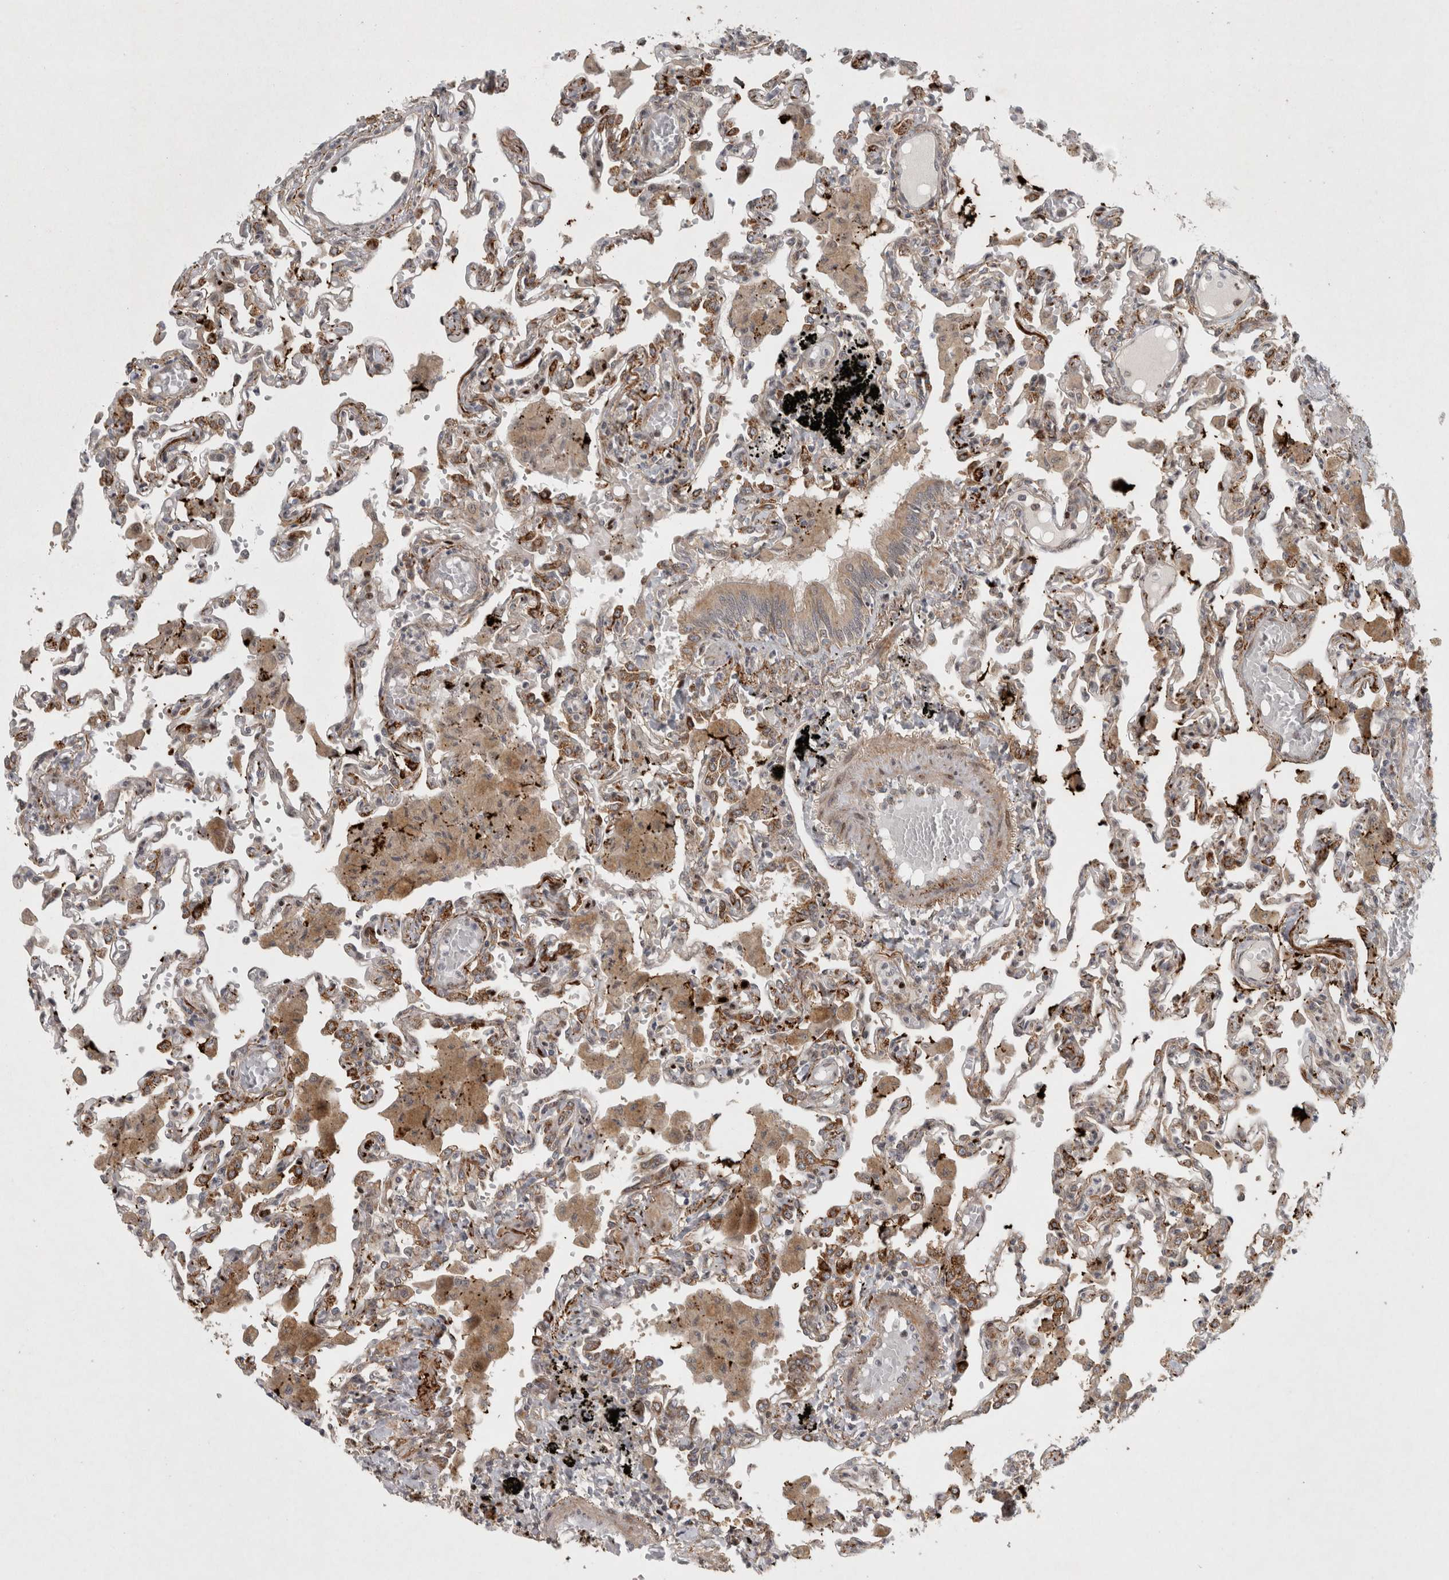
{"staining": {"intensity": "moderate", "quantity": "25%-75%", "location": "cytoplasmic/membranous"}, "tissue": "lung", "cell_type": "Alveolar cells", "image_type": "normal", "snomed": [{"axis": "morphology", "description": "Normal tissue, NOS"}, {"axis": "topography", "description": "Bronchus"}, {"axis": "topography", "description": "Lung"}], "caption": "A brown stain shows moderate cytoplasmic/membranous positivity of a protein in alveolar cells of unremarkable lung.", "gene": "KDM8", "patient": {"sex": "female", "age": 49}}